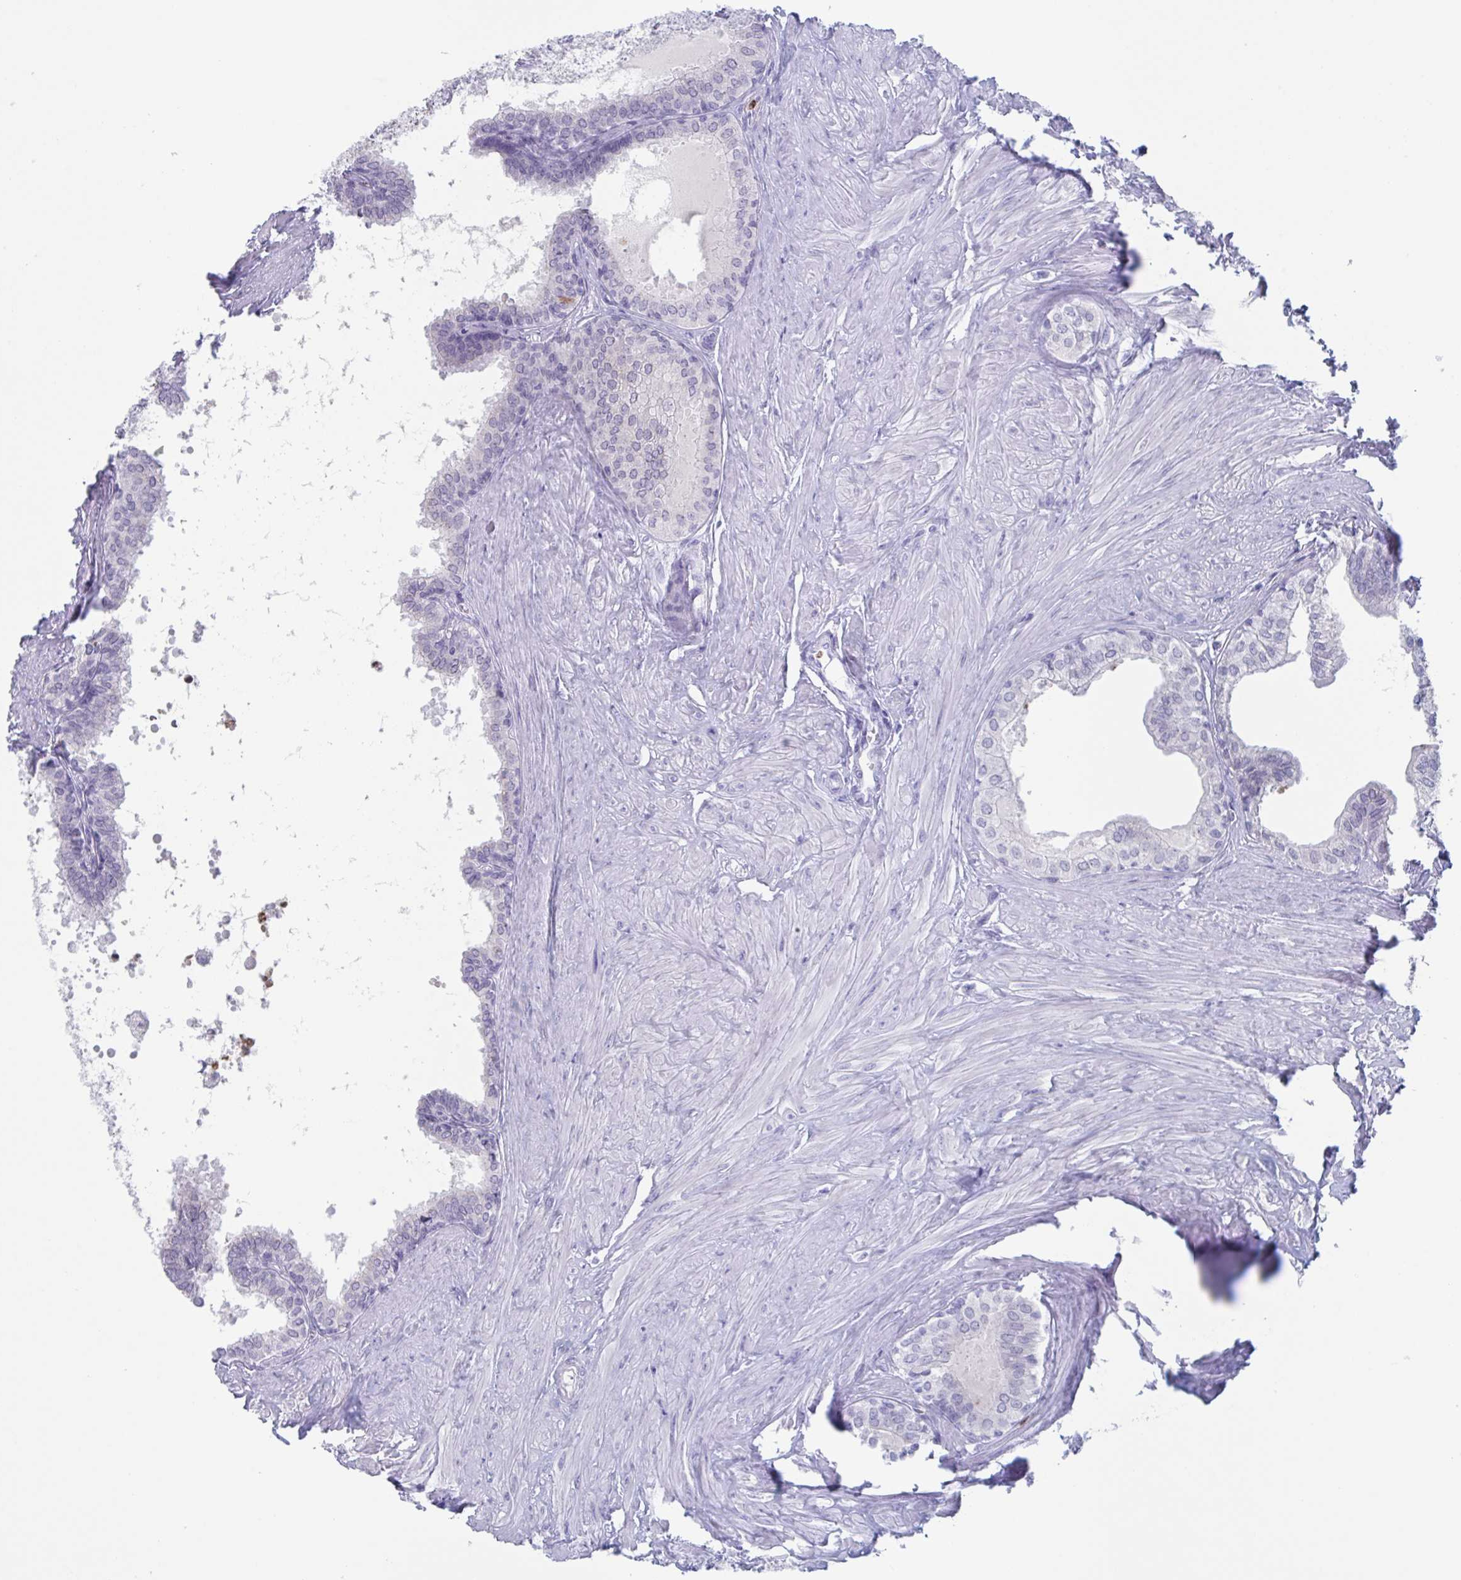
{"staining": {"intensity": "negative", "quantity": "none", "location": "none"}, "tissue": "prostate", "cell_type": "Glandular cells", "image_type": "normal", "snomed": [{"axis": "morphology", "description": "Normal tissue, NOS"}, {"axis": "topography", "description": "Prostate"}, {"axis": "topography", "description": "Peripheral nerve tissue"}], "caption": "A micrograph of human prostate is negative for staining in glandular cells. (DAB immunohistochemistry visualized using brightfield microscopy, high magnification).", "gene": "CYP4F11", "patient": {"sex": "male", "age": 55}}